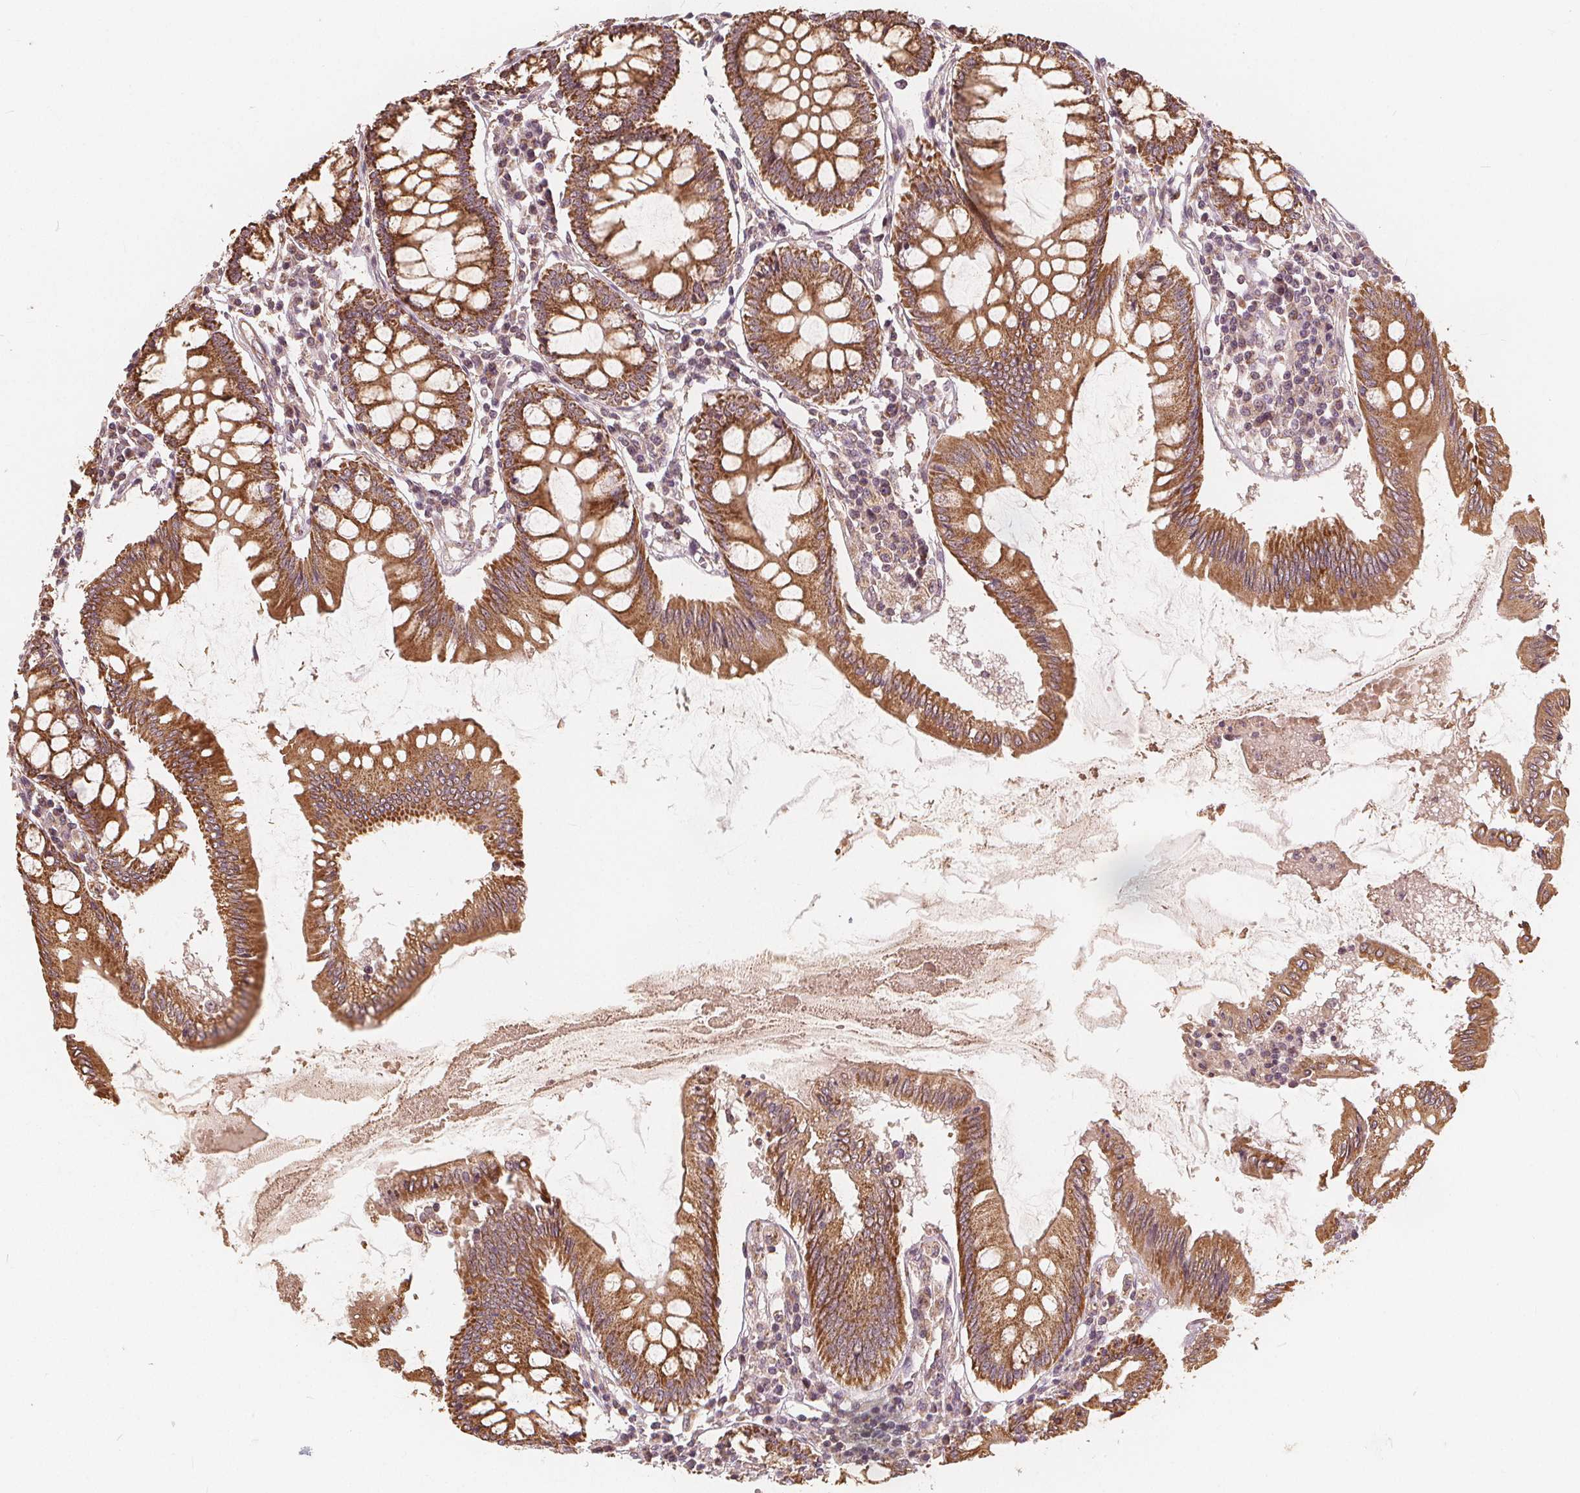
{"staining": {"intensity": "moderate", "quantity": ">75%", "location": "cytoplasmic/membranous"}, "tissue": "colon", "cell_type": "Endothelial cells", "image_type": "normal", "snomed": [{"axis": "morphology", "description": "Normal tissue, NOS"}, {"axis": "morphology", "description": "Adenocarcinoma, NOS"}, {"axis": "topography", "description": "Colon"}], "caption": "The immunohistochemical stain shows moderate cytoplasmic/membranous staining in endothelial cells of unremarkable colon. (Stains: DAB (3,3'-diaminobenzidine) in brown, nuclei in blue, Microscopy: brightfield microscopy at high magnification).", "gene": "PEX26", "patient": {"sex": "male", "age": 83}}